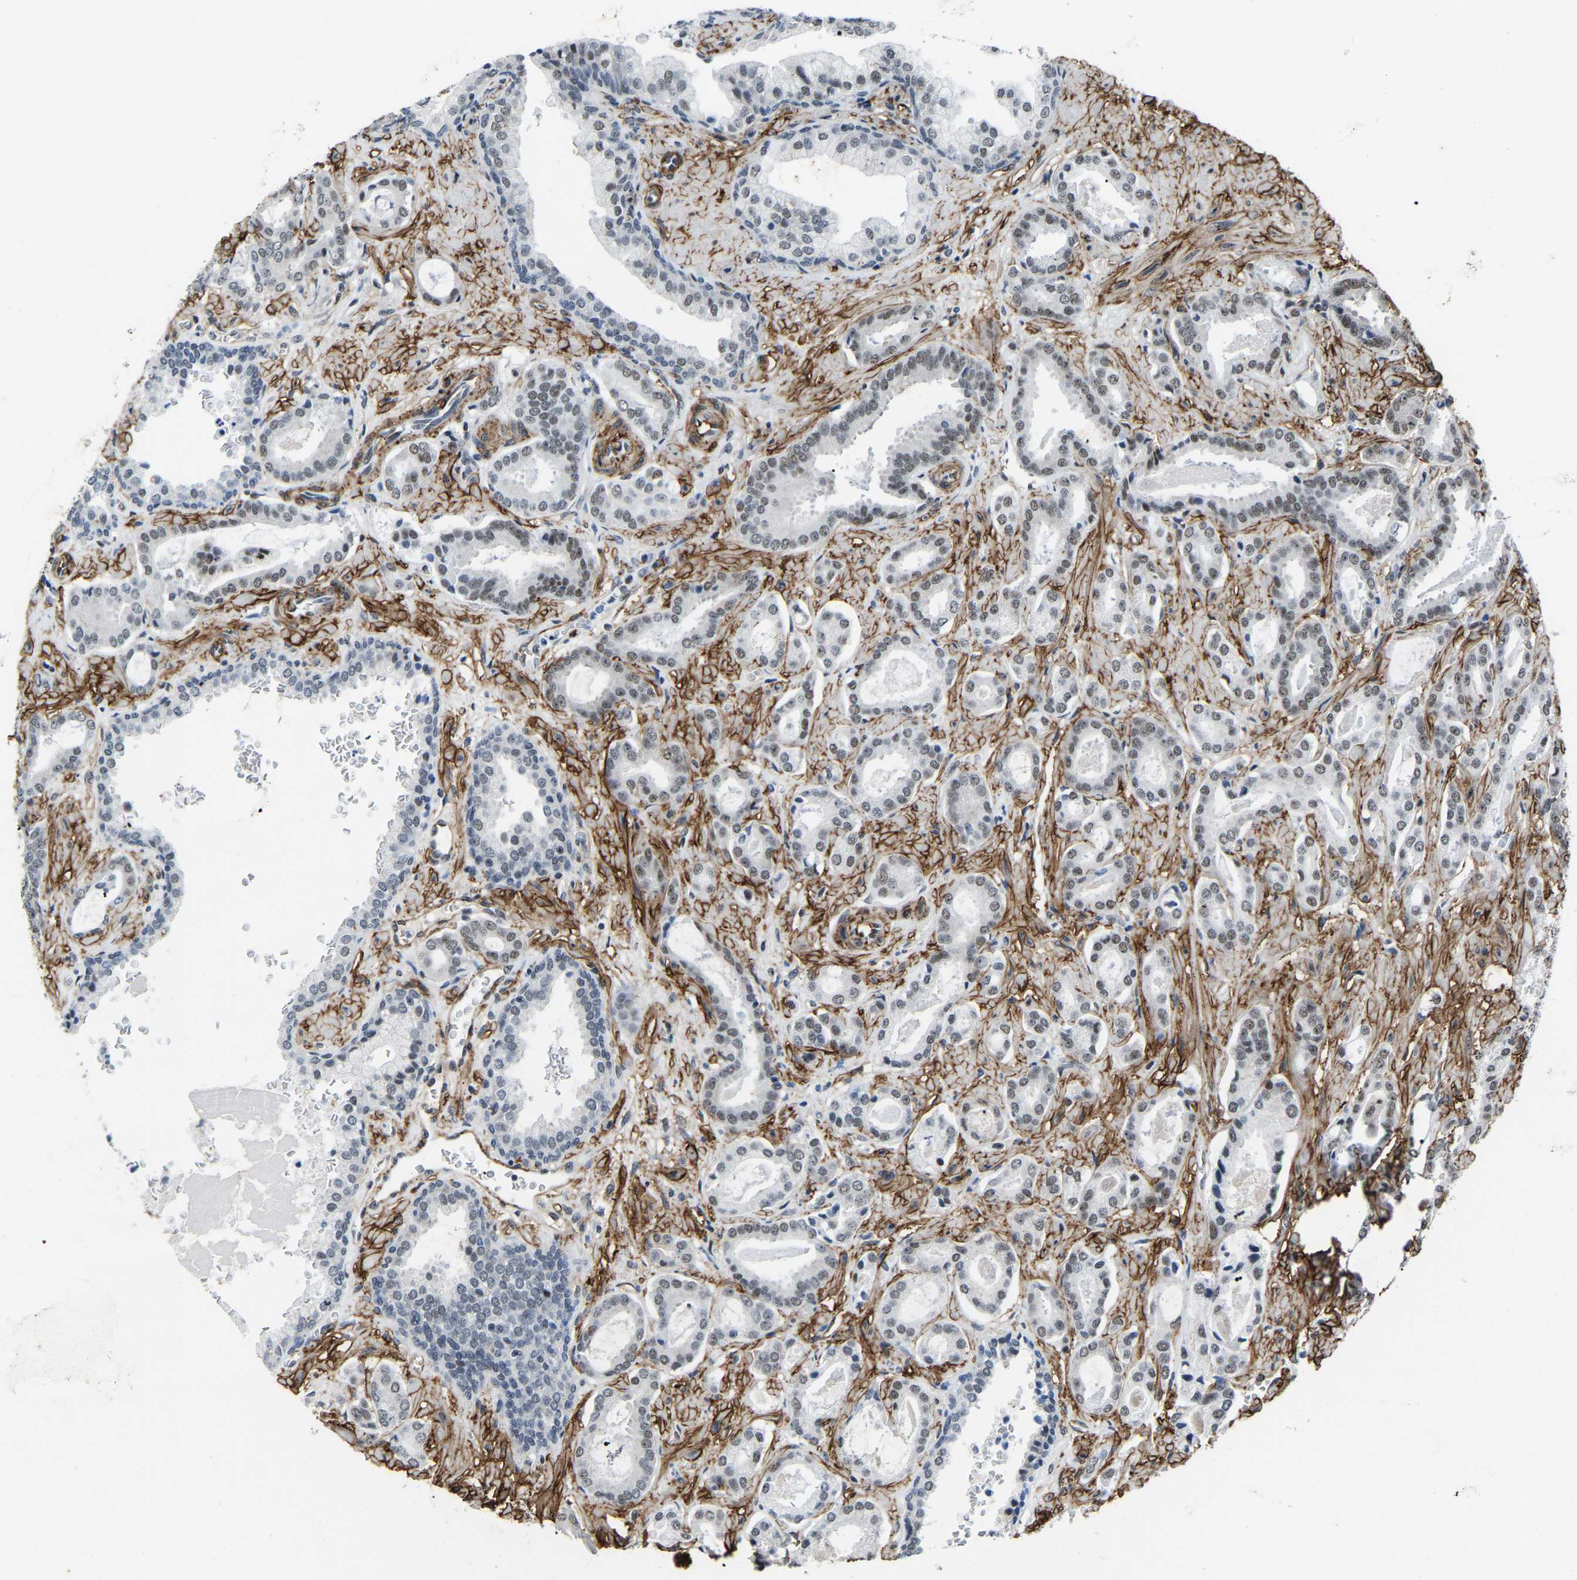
{"staining": {"intensity": "weak", "quantity": "25%-75%", "location": "nuclear"}, "tissue": "prostate cancer", "cell_type": "Tumor cells", "image_type": "cancer", "snomed": [{"axis": "morphology", "description": "Adenocarcinoma, Low grade"}, {"axis": "topography", "description": "Prostate"}], "caption": "Weak nuclear positivity is appreciated in approximately 25%-75% of tumor cells in prostate cancer (adenocarcinoma (low-grade)). (IHC, brightfield microscopy, high magnification).", "gene": "DDX5", "patient": {"sex": "male", "age": 53}}